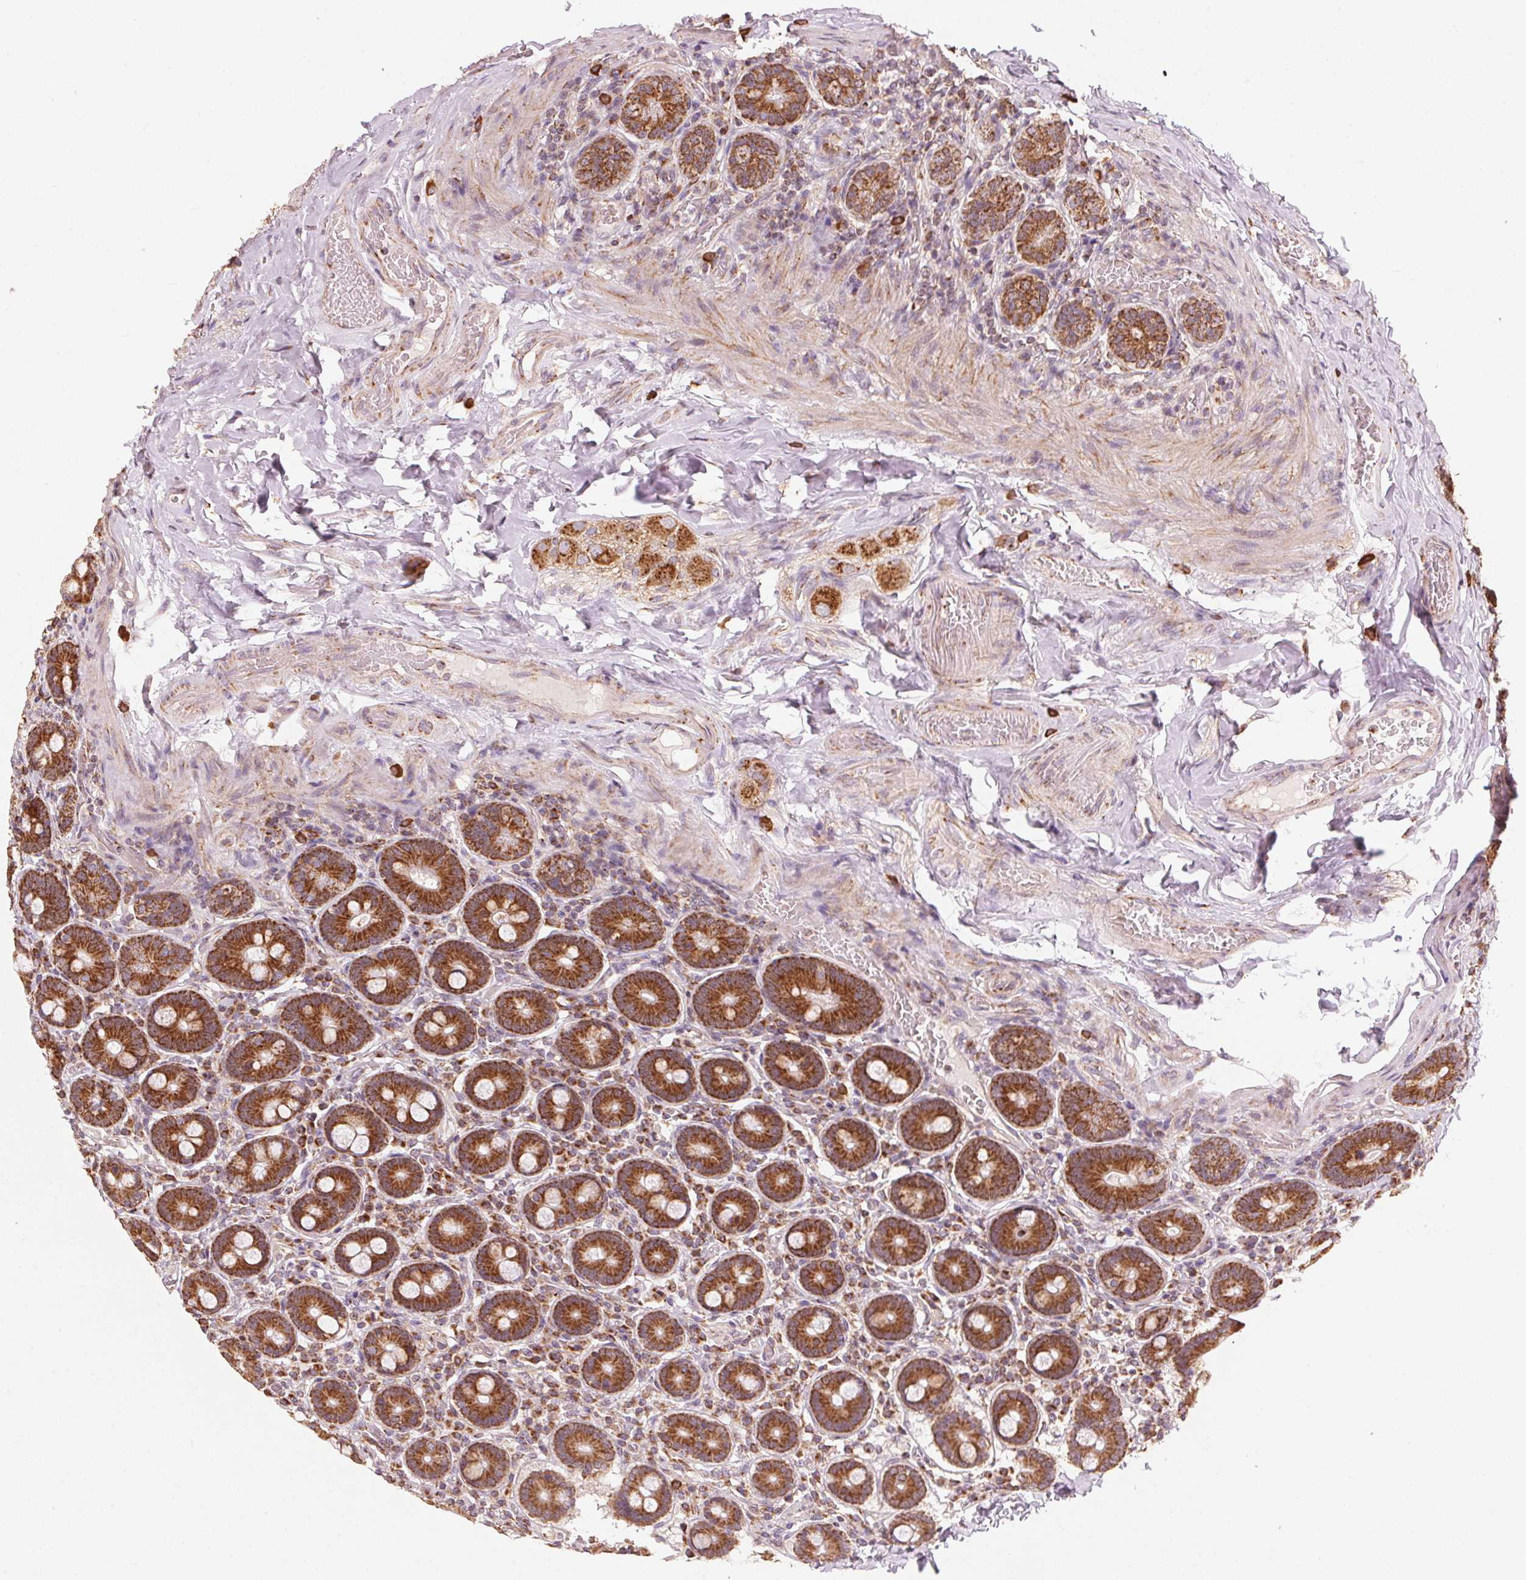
{"staining": {"intensity": "strong", "quantity": ">75%", "location": "cytoplasmic/membranous"}, "tissue": "duodenum", "cell_type": "Glandular cells", "image_type": "normal", "snomed": [{"axis": "morphology", "description": "Normal tissue, NOS"}, {"axis": "topography", "description": "Duodenum"}], "caption": "Immunohistochemistry photomicrograph of normal duodenum: duodenum stained using IHC shows high levels of strong protein expression localized specifically in the cytoplasmic/membranous of glandular cells, appearing as a cytoplasmic/membranous brown color.", "gene": "TOMM70", "patient": {"sex": "female", "age": 62}}